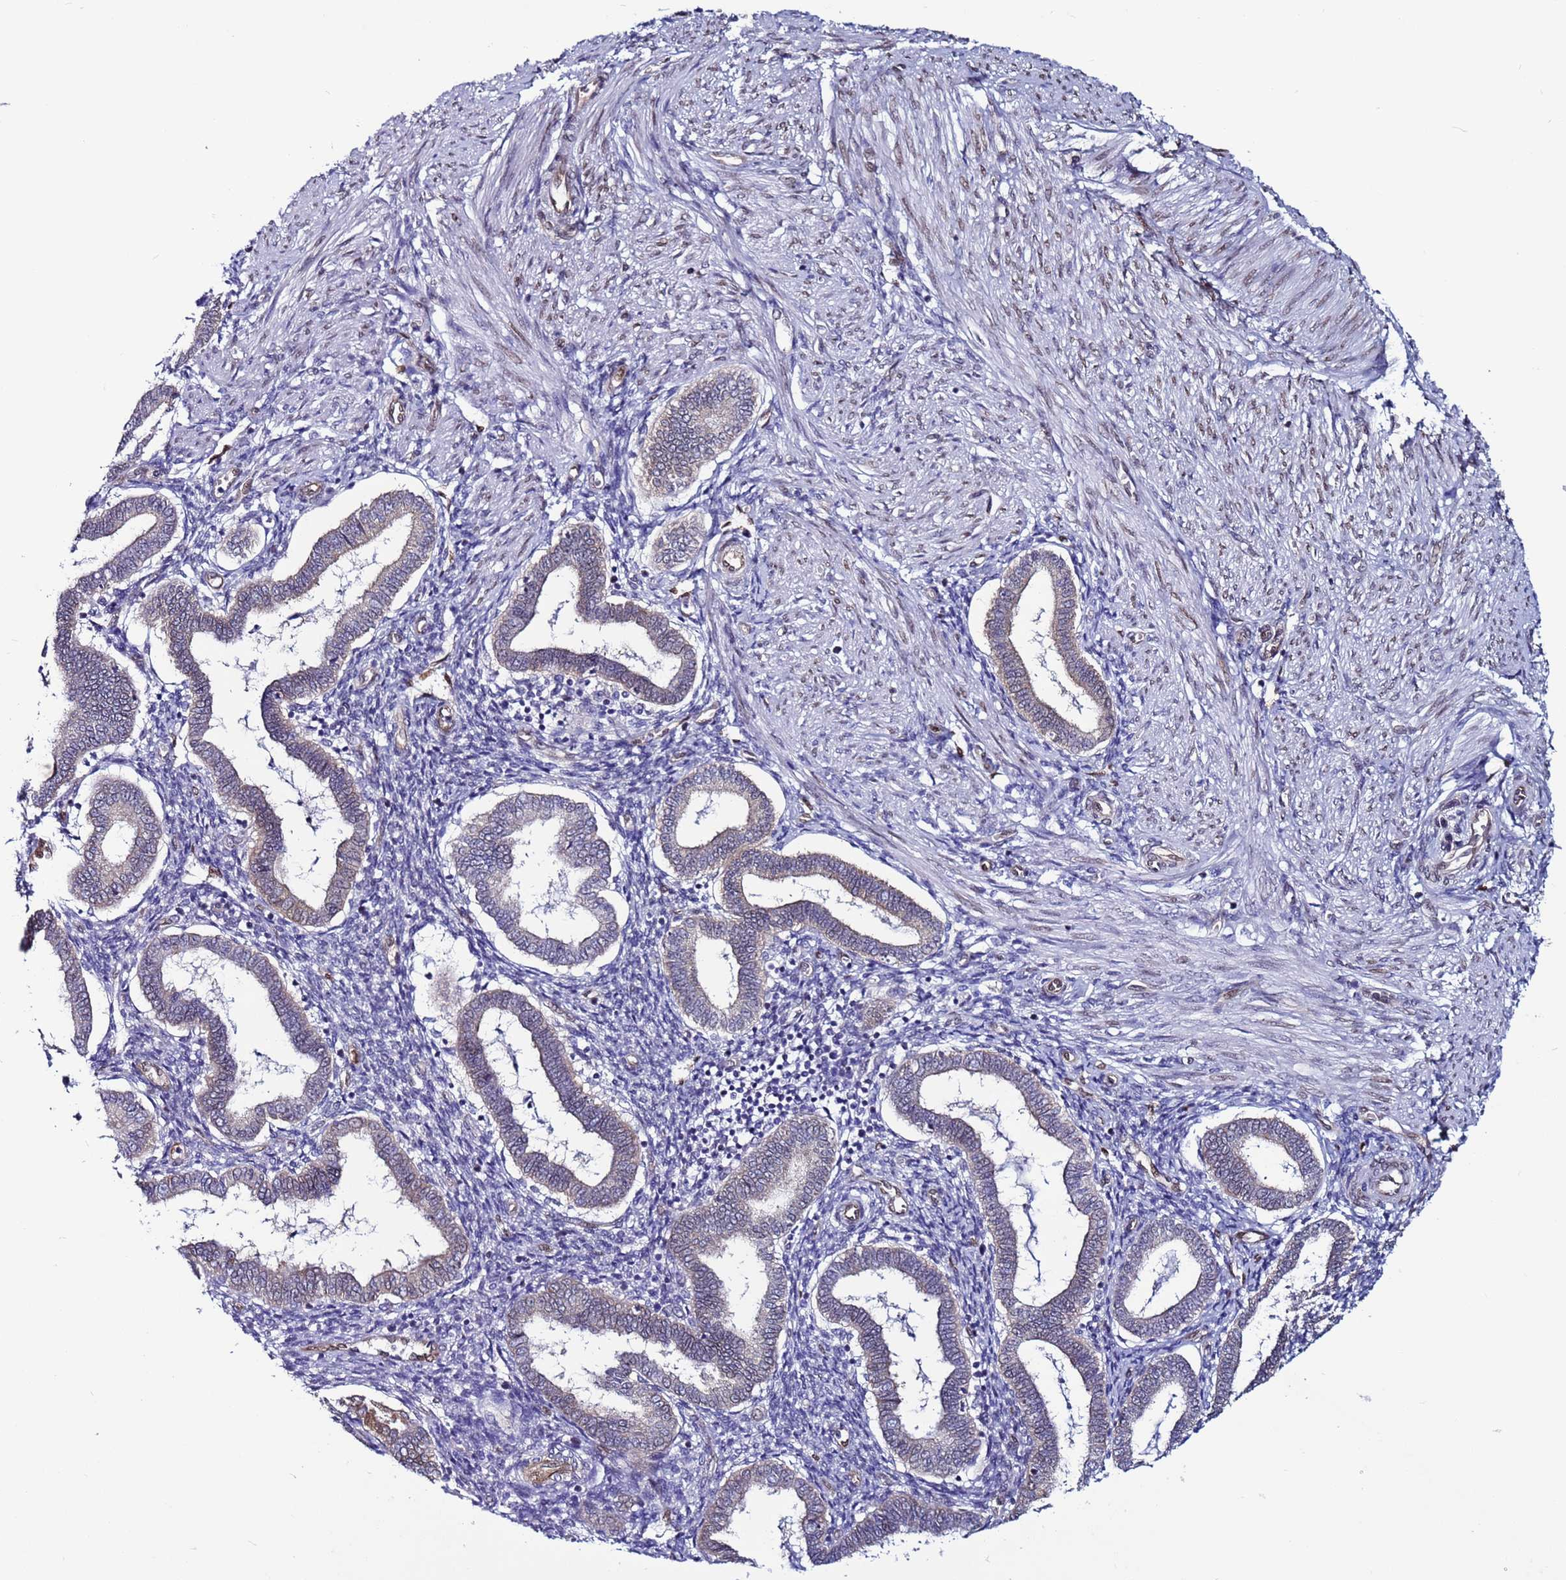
{"staining": {"intensity": "negative", "quantity": "none", "location": "none"}, "tissue": "endometrium", "cell_type": "Cells in endometrial stroma", "image_type": "normal", "snomed": [{"axis": "morphology", "description": "Normal tissue, NOS"}, {"axis": "topography", "description": "Endometrium"}], "caption": "This is a image of IHC staining of normal endometrium, which shows no positivity in cells in endometrial stroma.", "gene": "TRIM37", "patient": {"sex": "female", "age": 24}}